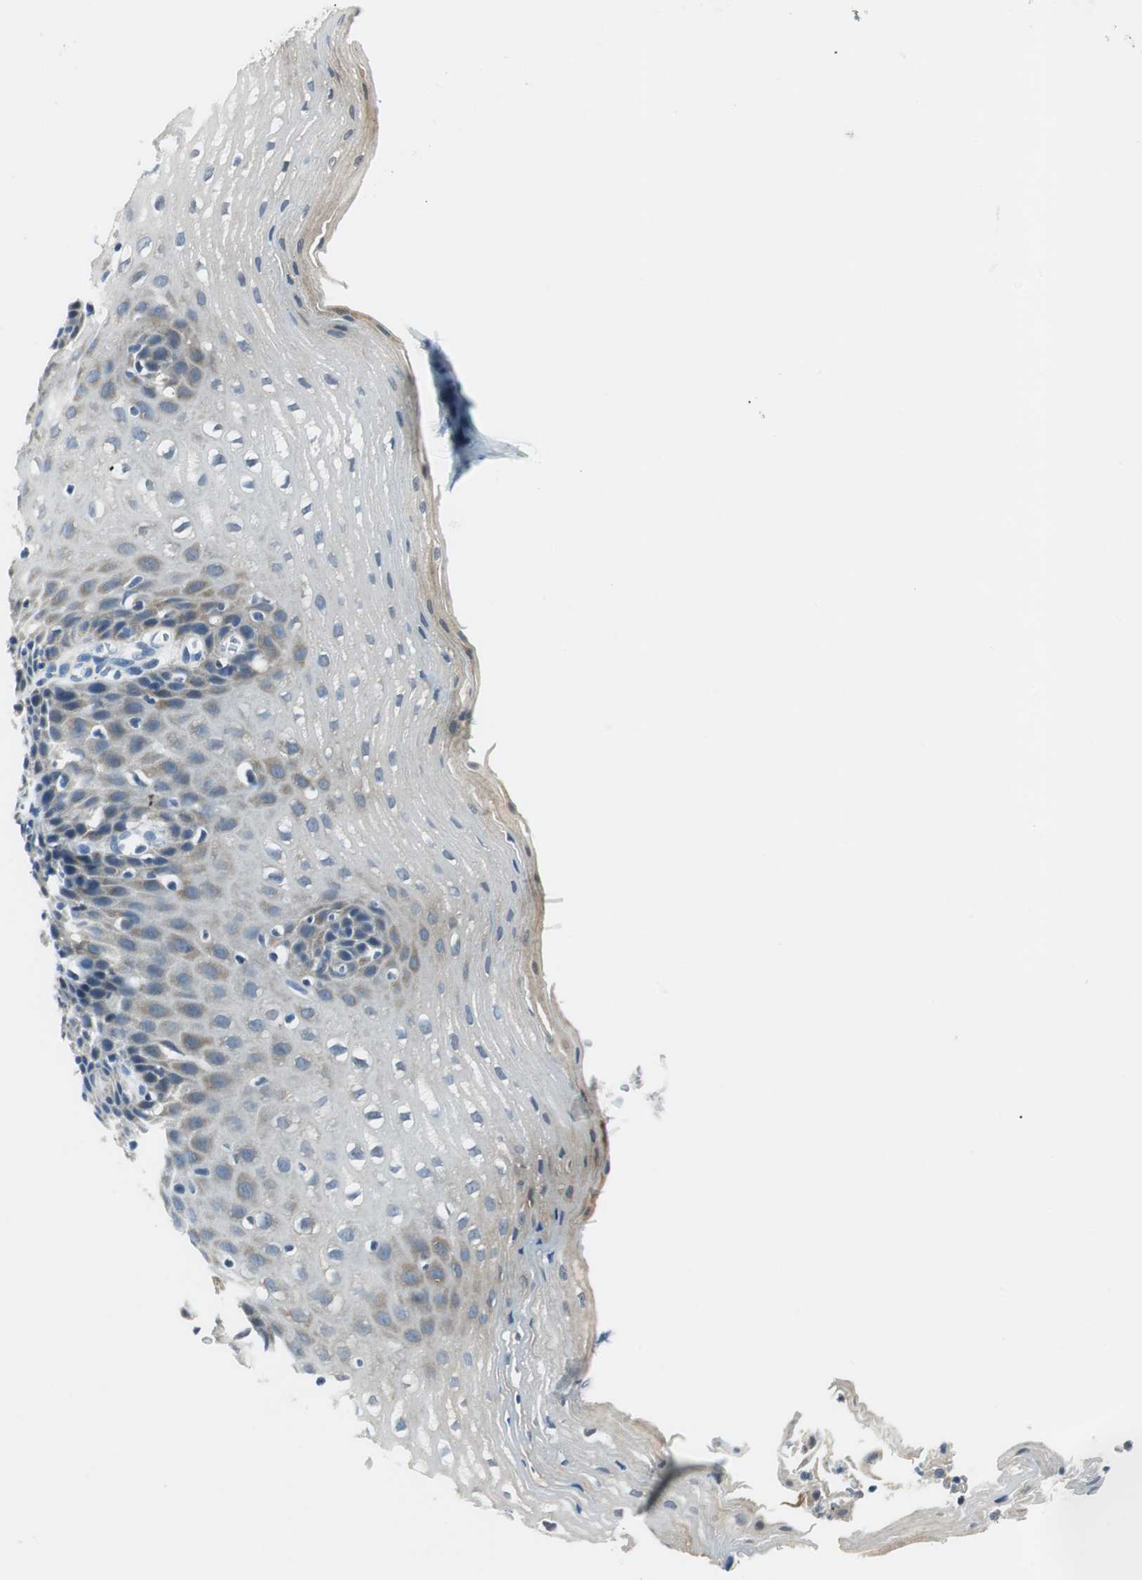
{"staining": {"intensity": "weak", "quantity": "25%-75%", "location": "cytoplasmic/membranous"}, "tissue": "esophagus", "cell_type": "Squamous epithelial cells", "image_type": "normal", "snomed": [{"axis": "morphology", "description": "Normal tissue, NOS"}, {"axis": "topography", "description": "Esophagus"}], "caption": "The immunohistochemical stain highlights weak cytoplasmic/membranous positivity in squamous epithelial cells of unremarkable esophagus. (brown staining indicates protein expression, while blue staining denotes nuclei).", "gene": "ME1", "patient": {"sex": "male", "age": 48}}